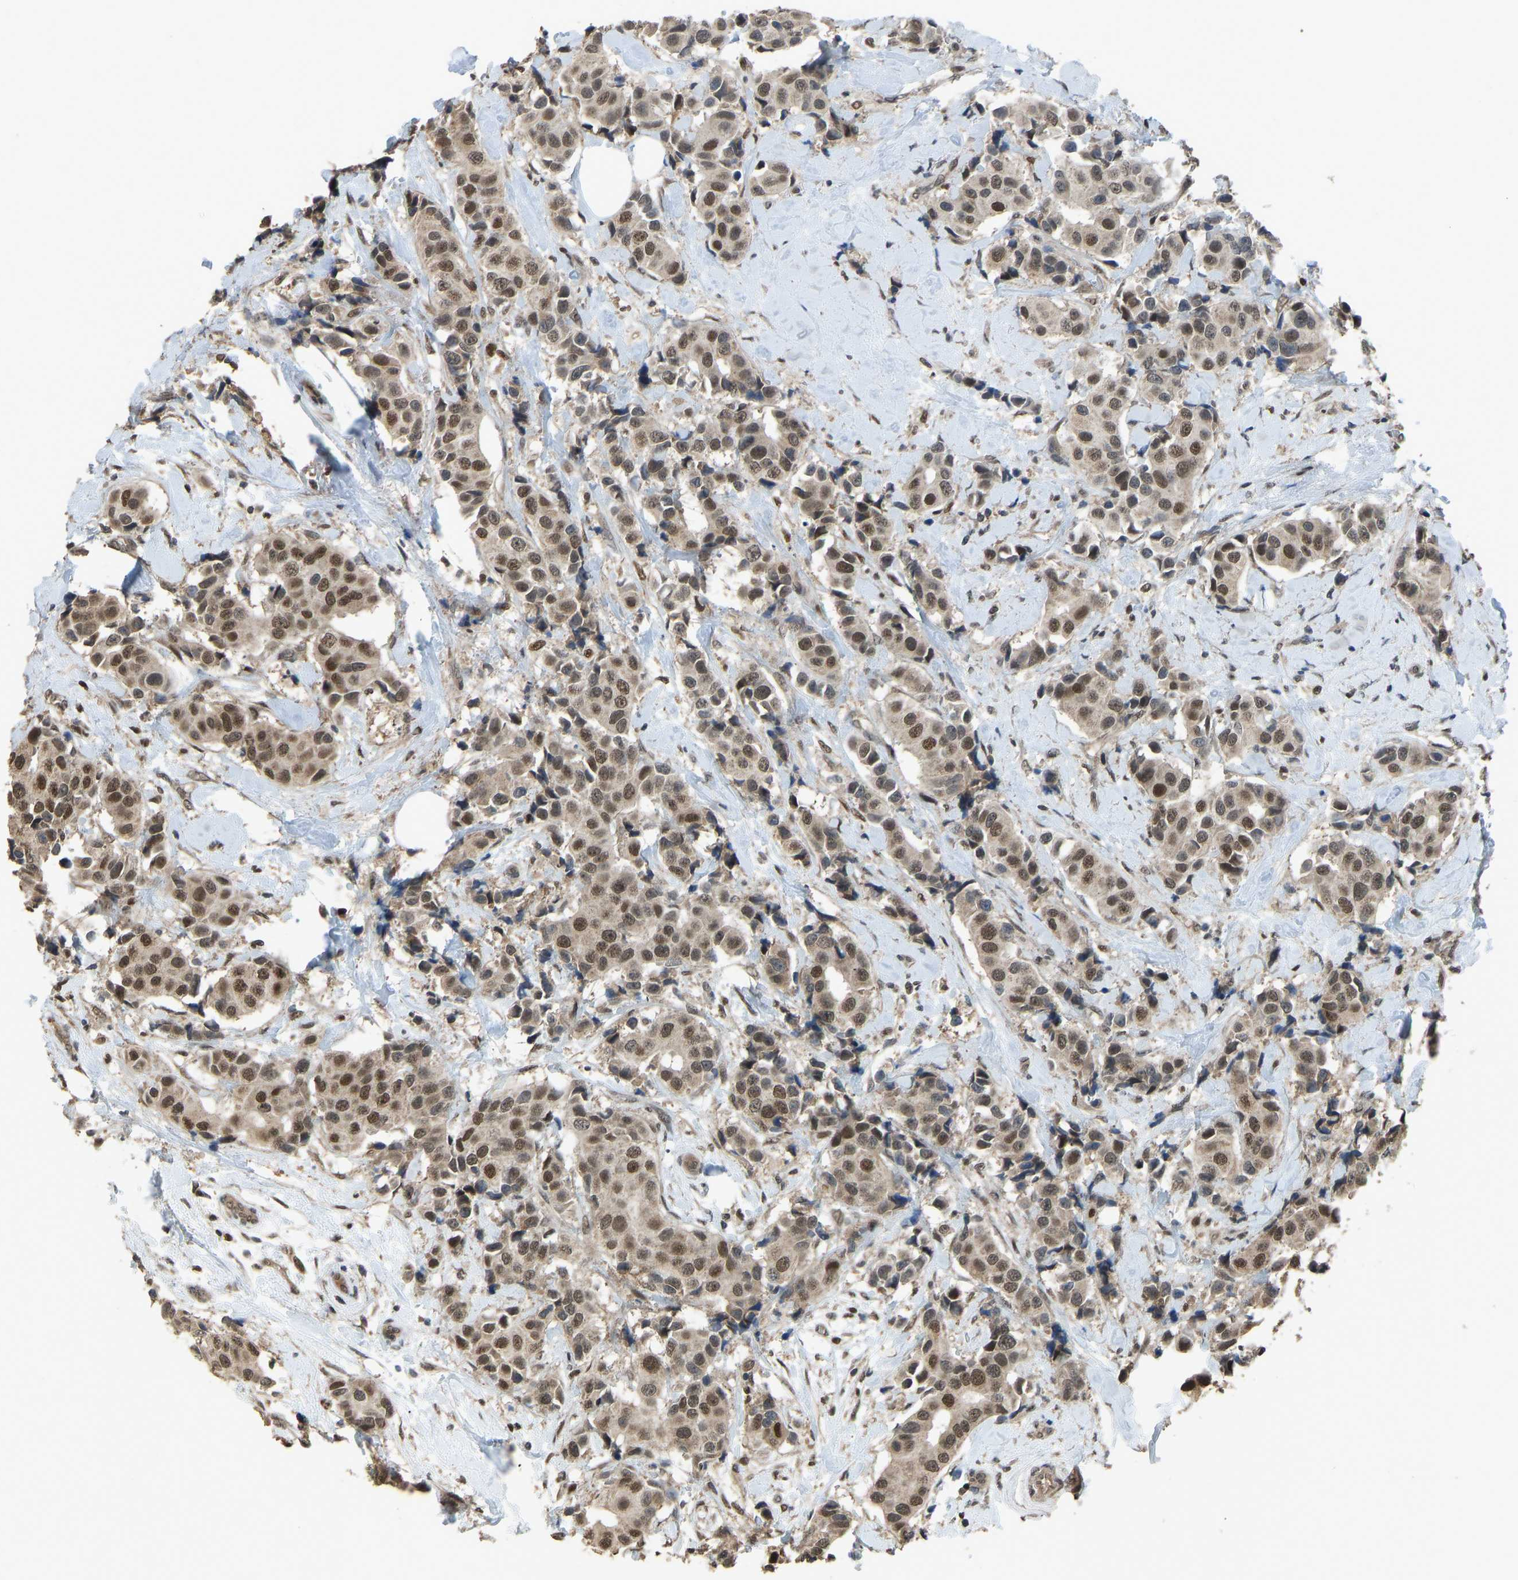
{"staining": {"intensity": "strong", "quantity": "25%-75%", "location": "nuclear"}, "tissue": "breast cancer", "cell_type": "Tumor cells", "image_type": "cancer", "snomed": [{"axis": "morphology", "description": "Normal tissue, NOS"}, {"axis": "morphology", "description": "Duct carcinoma"}, {"axis": "topography", "description": "Breast"}], "caption": "Strong nuclear protein expression is present in about 25%-75% of tumor cells in breast cancer (infiltrating ductal carcinoma). (DAB IHC with brightfield microscopy, high magnification).", "gene": "KPNA6", "patient": {"sex": "female", "age": 39}}